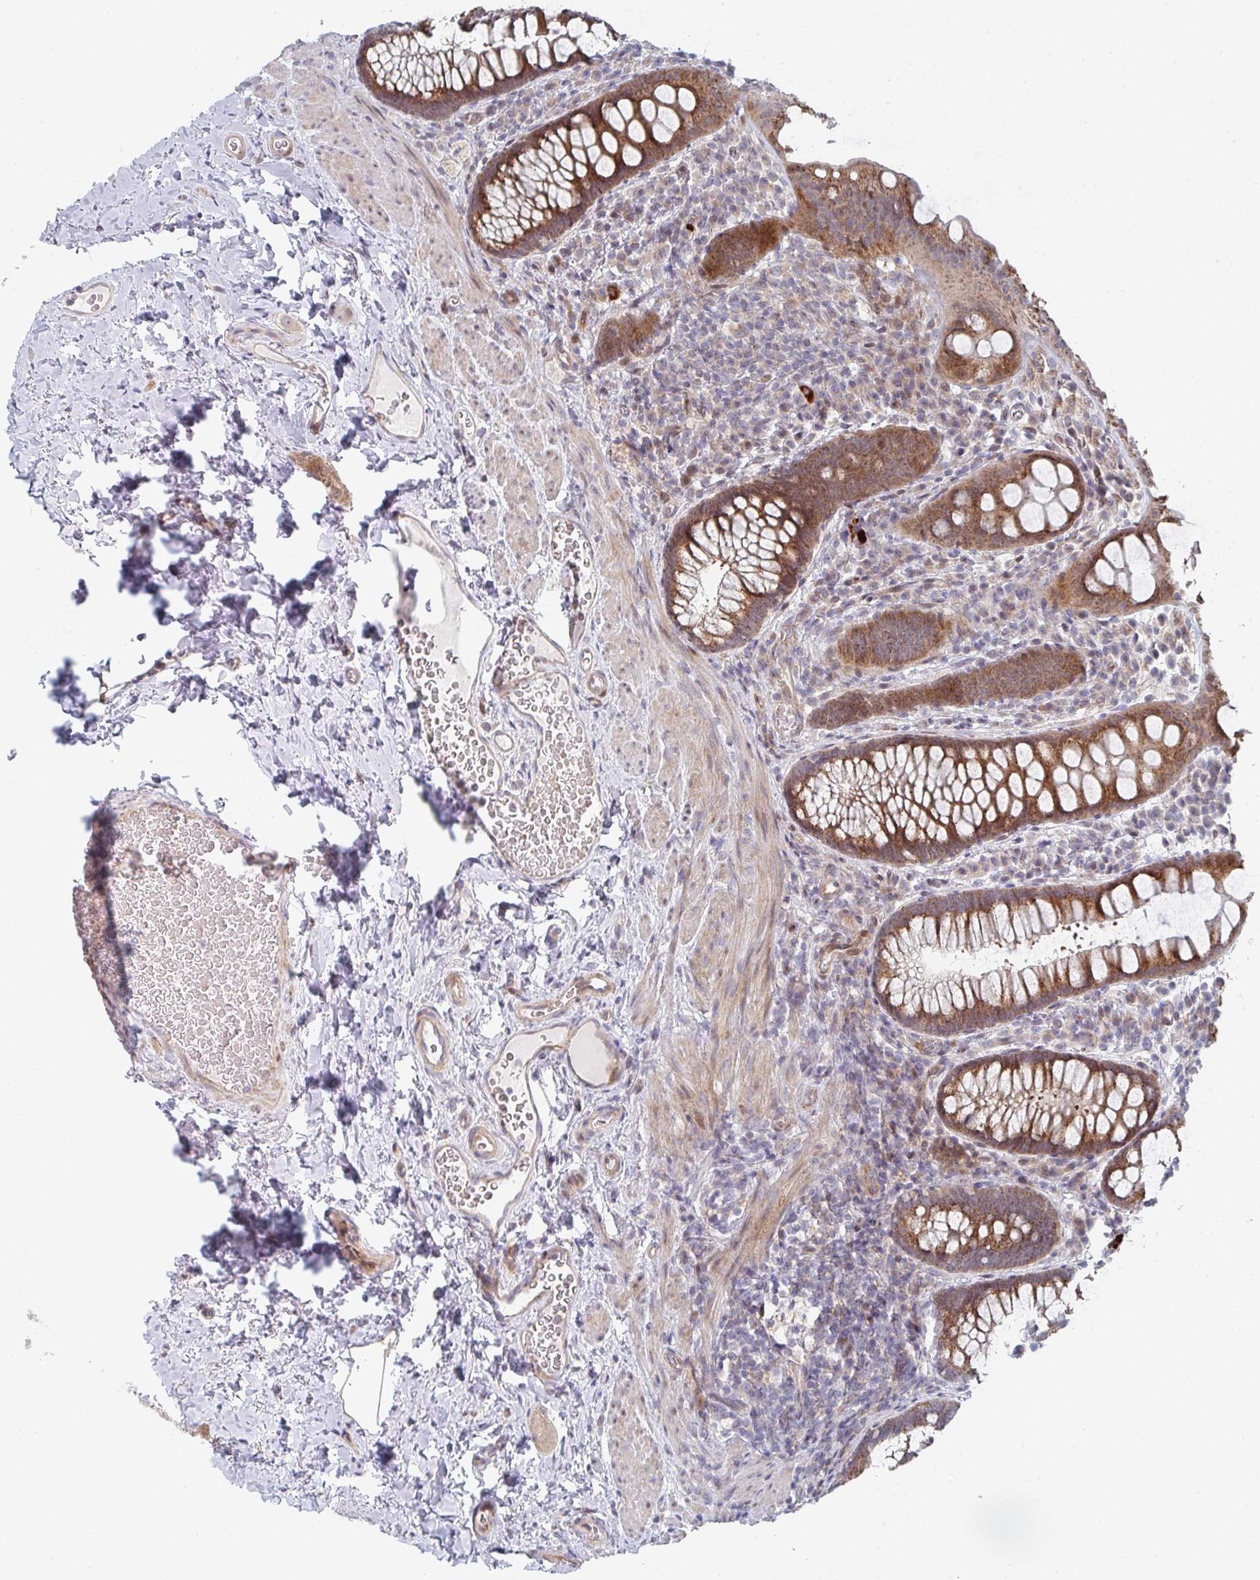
{"staining": {"intensity": "strong", "quantity": ">75%", "location": "cytoplasmic/membranous"}, "tissue": "rectum", "cell_type": "Glandular cells", "image_type": "normal", "snomed": [{"axis": "morphology", "description": "Normal tissue, NOS"}, {"axis": "topography", "description": "Rectum"}], "caption": "Brown immunohistochemical staining in normal rectum demonstrates strong cytoplasmic/membranous staining in about >75% of glandular cells.", "gene": "ZNF644", "patient": {"sex": "female", "age": 69}}